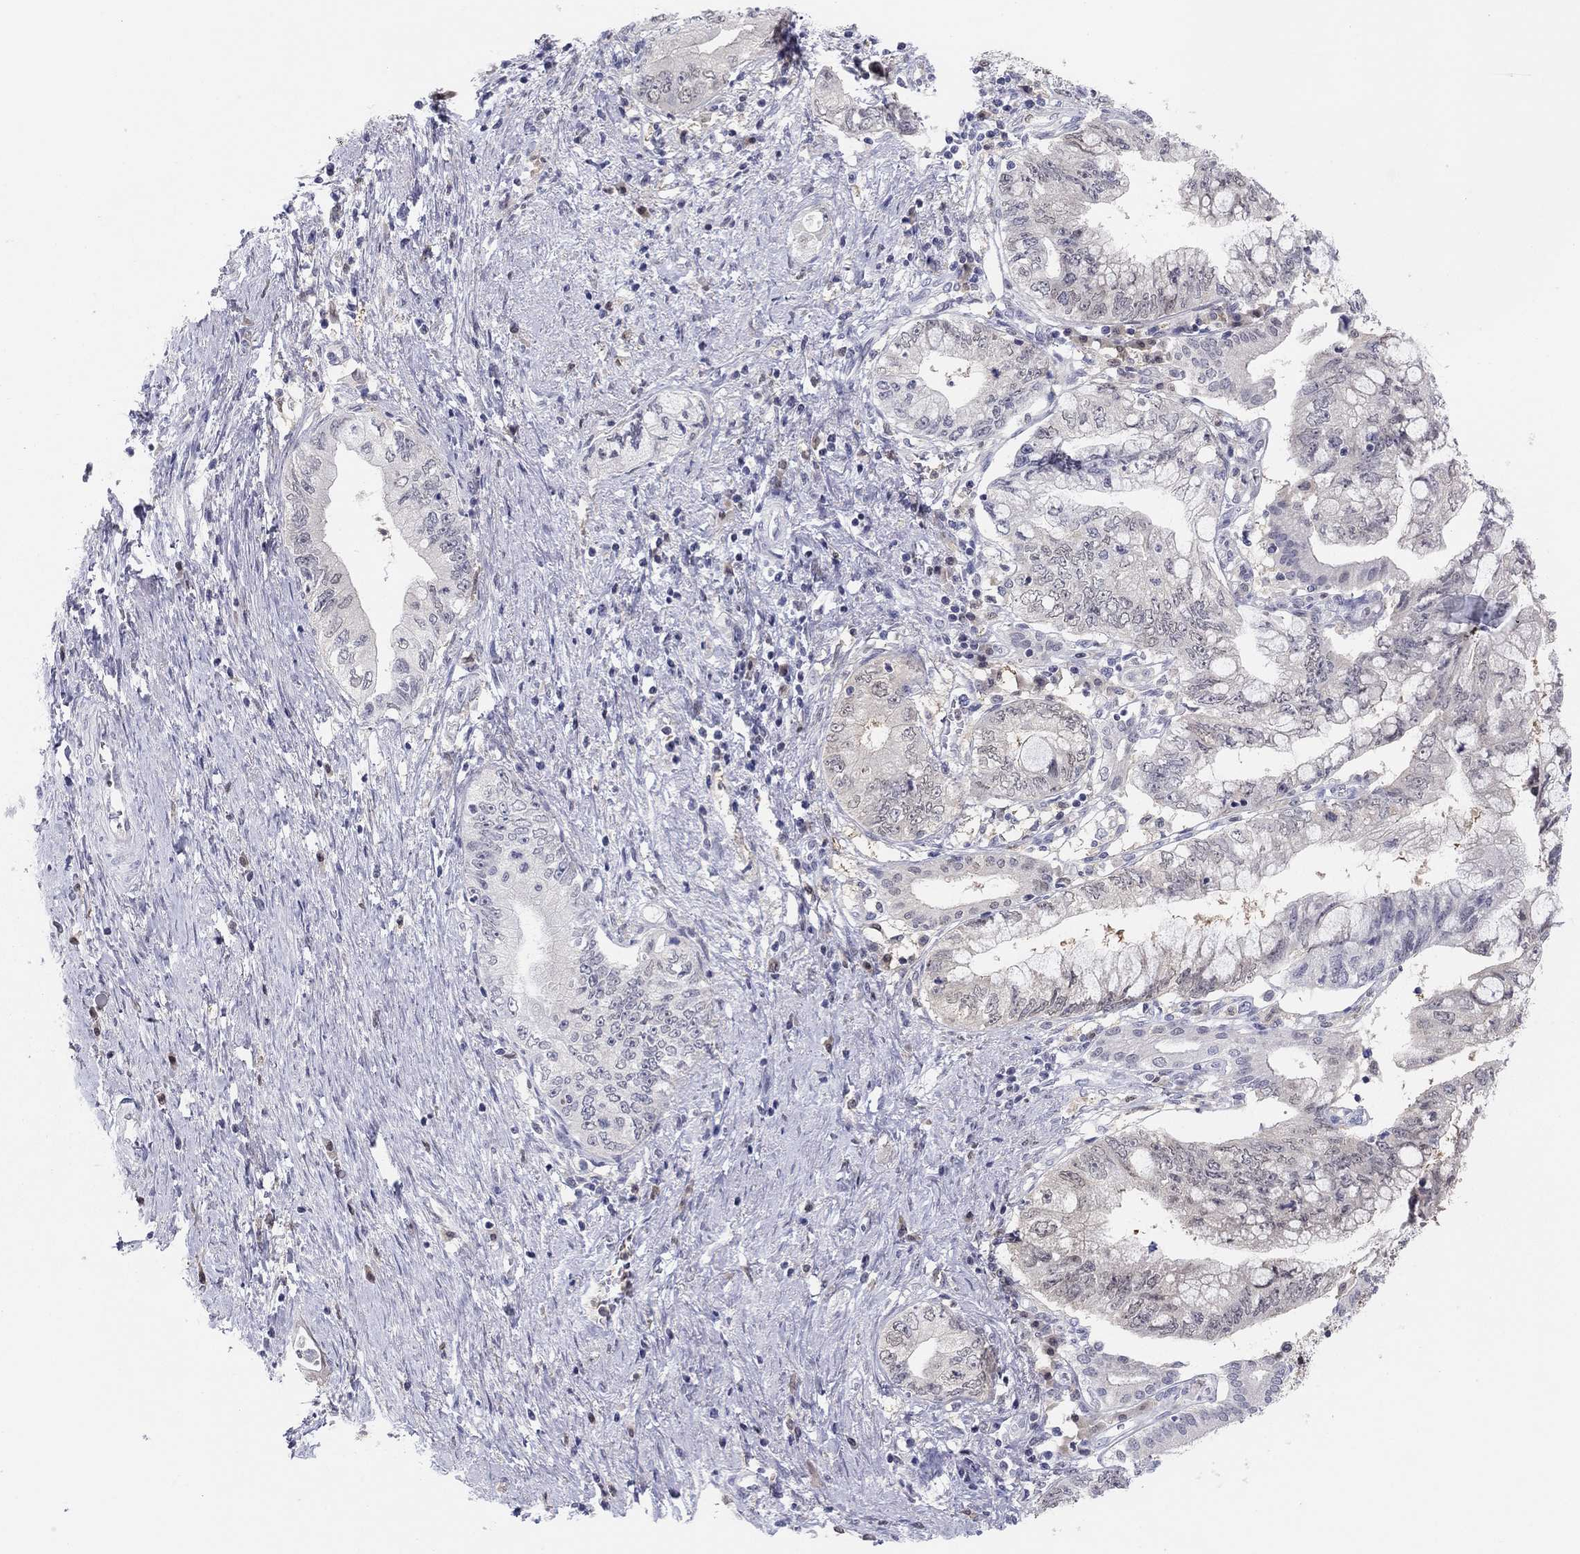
{"staining": {"intensity": "negative", "quantity": "none", "location": "none"}, "tissue": "pancreatic cancer", "cell_type": "Tumor cells", "image_type": "cancer", "snomed": [{"axis": "morphology", "description": "Adenocarcinoma, NOS"}, {"axis": "topography", "description": "Pancreas"}], "caption": "Photomicrograph shows no protein positivity in tumor cells of pancreatic adenocarcinoma tissue.", "gene": "PDXK", "patient": {"sex": "female", "age": 73}}